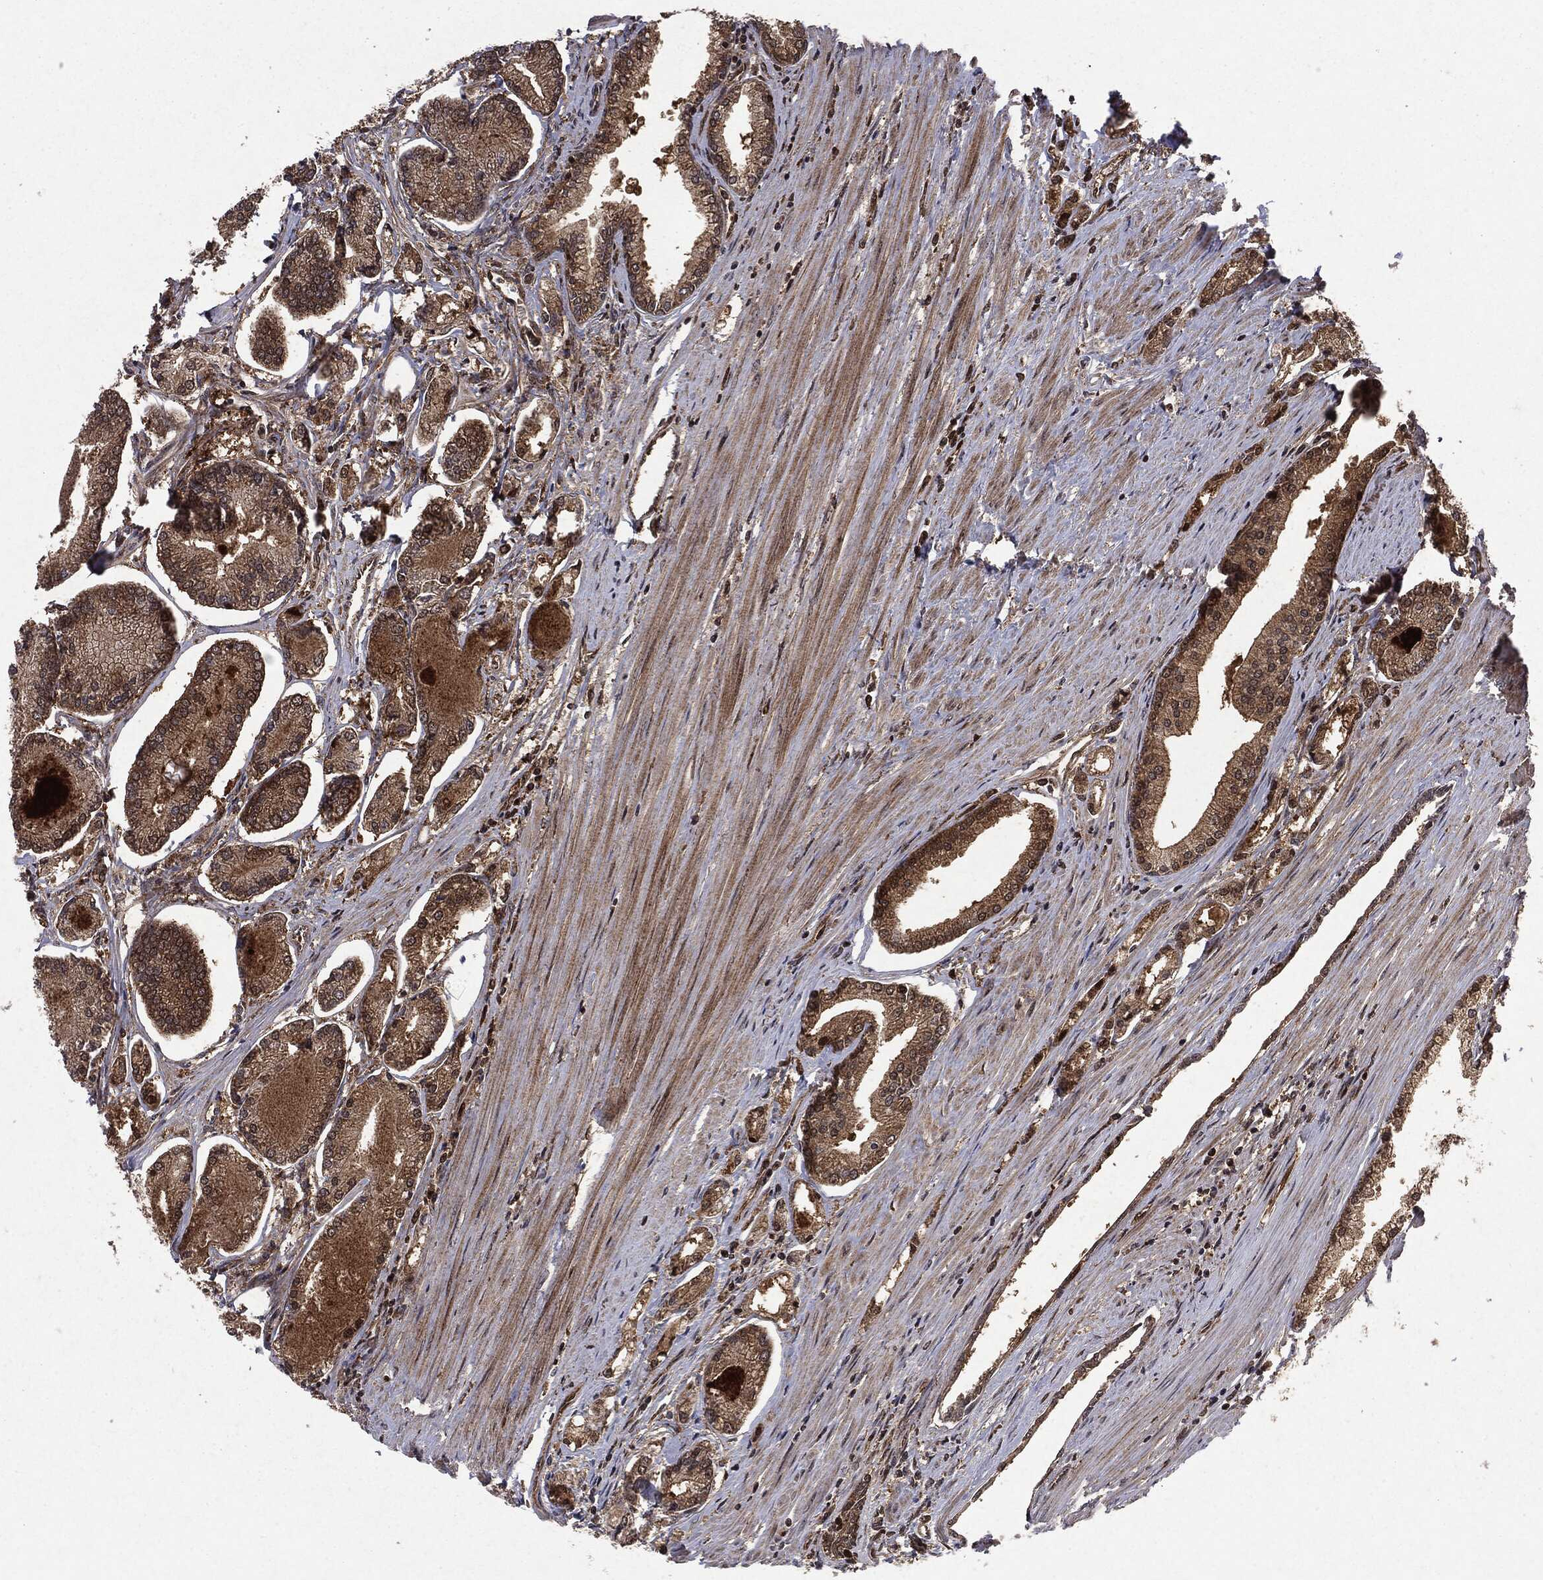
{"staining": {"intensity": "weak", "quantity": ">75%", "location": "cytoplasmic/membranous"}, "tissue": "prostate cancer", "cell_type": "Tumor cells", "image_type": "cancer", "snomed": [{"axis": "morphology", "description": "Adenocarcinoma, Low grade"}, {"axis": "topography", "description": "Prostate"}], "caption": "Brown immunohistochemical staining in prostate cancer displays weak cytoplasmic/membranous expression in about >75% of tumor cells. (Stains: DAB (3,3'-diaminobenzidine) in brown, nuclei in blue, Microscopy: brightfield microscopy at high magnification).", "gene": "OTUB1", "patient": {"sex": "male", "age": 72}}